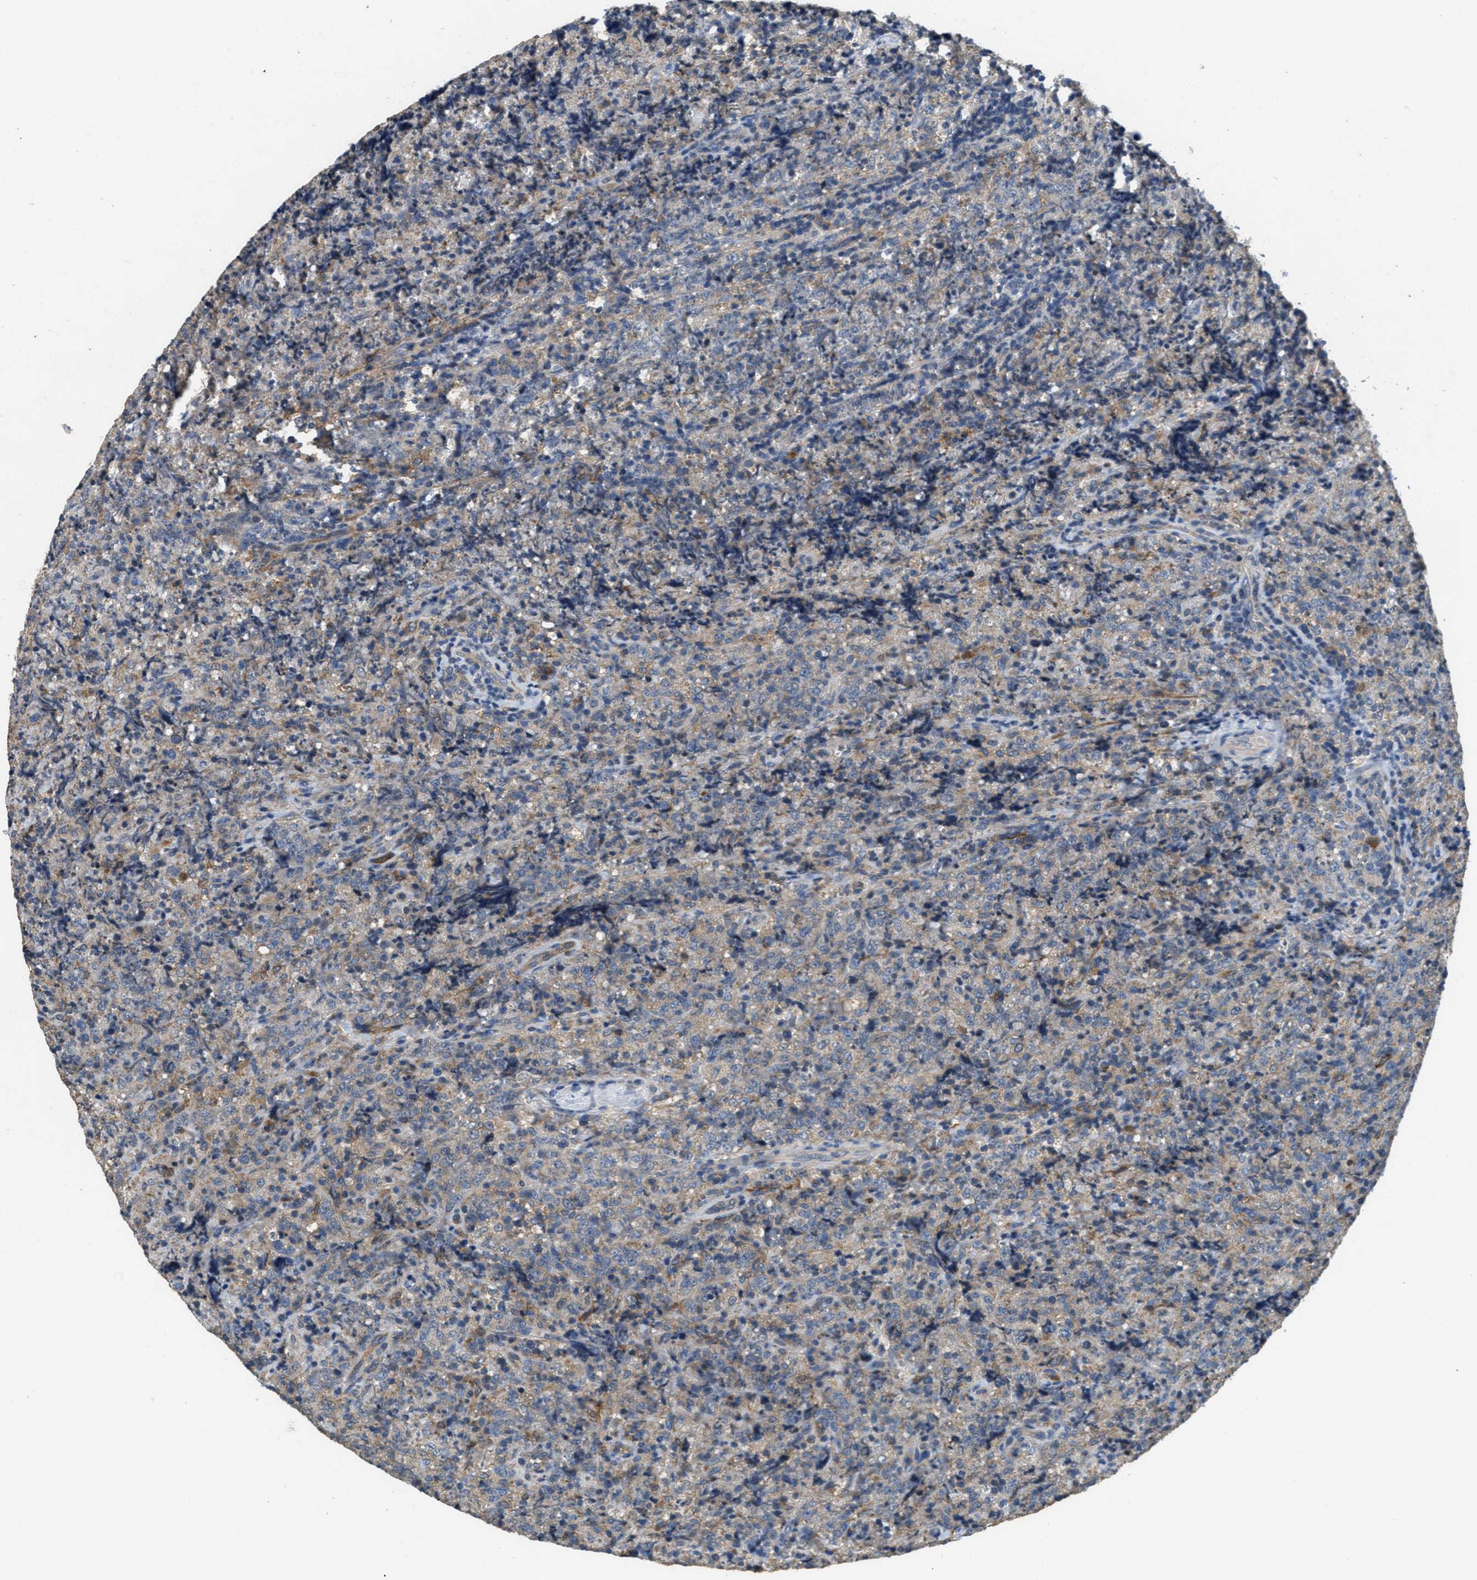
{"staining": {"intensity": "moderate", "quantity": "25%-75%", "location": "cytoplasmic/membranous"}, "tissue": "lymphoma", "cell_type": "Tumor cells", "image_type": "cancer", "snomed": [{"axis": "morphology", "description": "Malignant lymphoma, non-Hodgkin's type, High grade"}, {"axis": "topography", "description": "Tonsil"}], "caption": "Immunohistochemical staining of malignant lymphoma, non-Hodgkin's type (high-grade) exhibits medium levels of moderate cytoplasmic/membranous protein expression in about 25%-75% of tumor cells. (Brightfield microscopy of DAB IHC at high magnification).", "gene": "DGKE", "patient": {"sex": "female", "age": 36}}